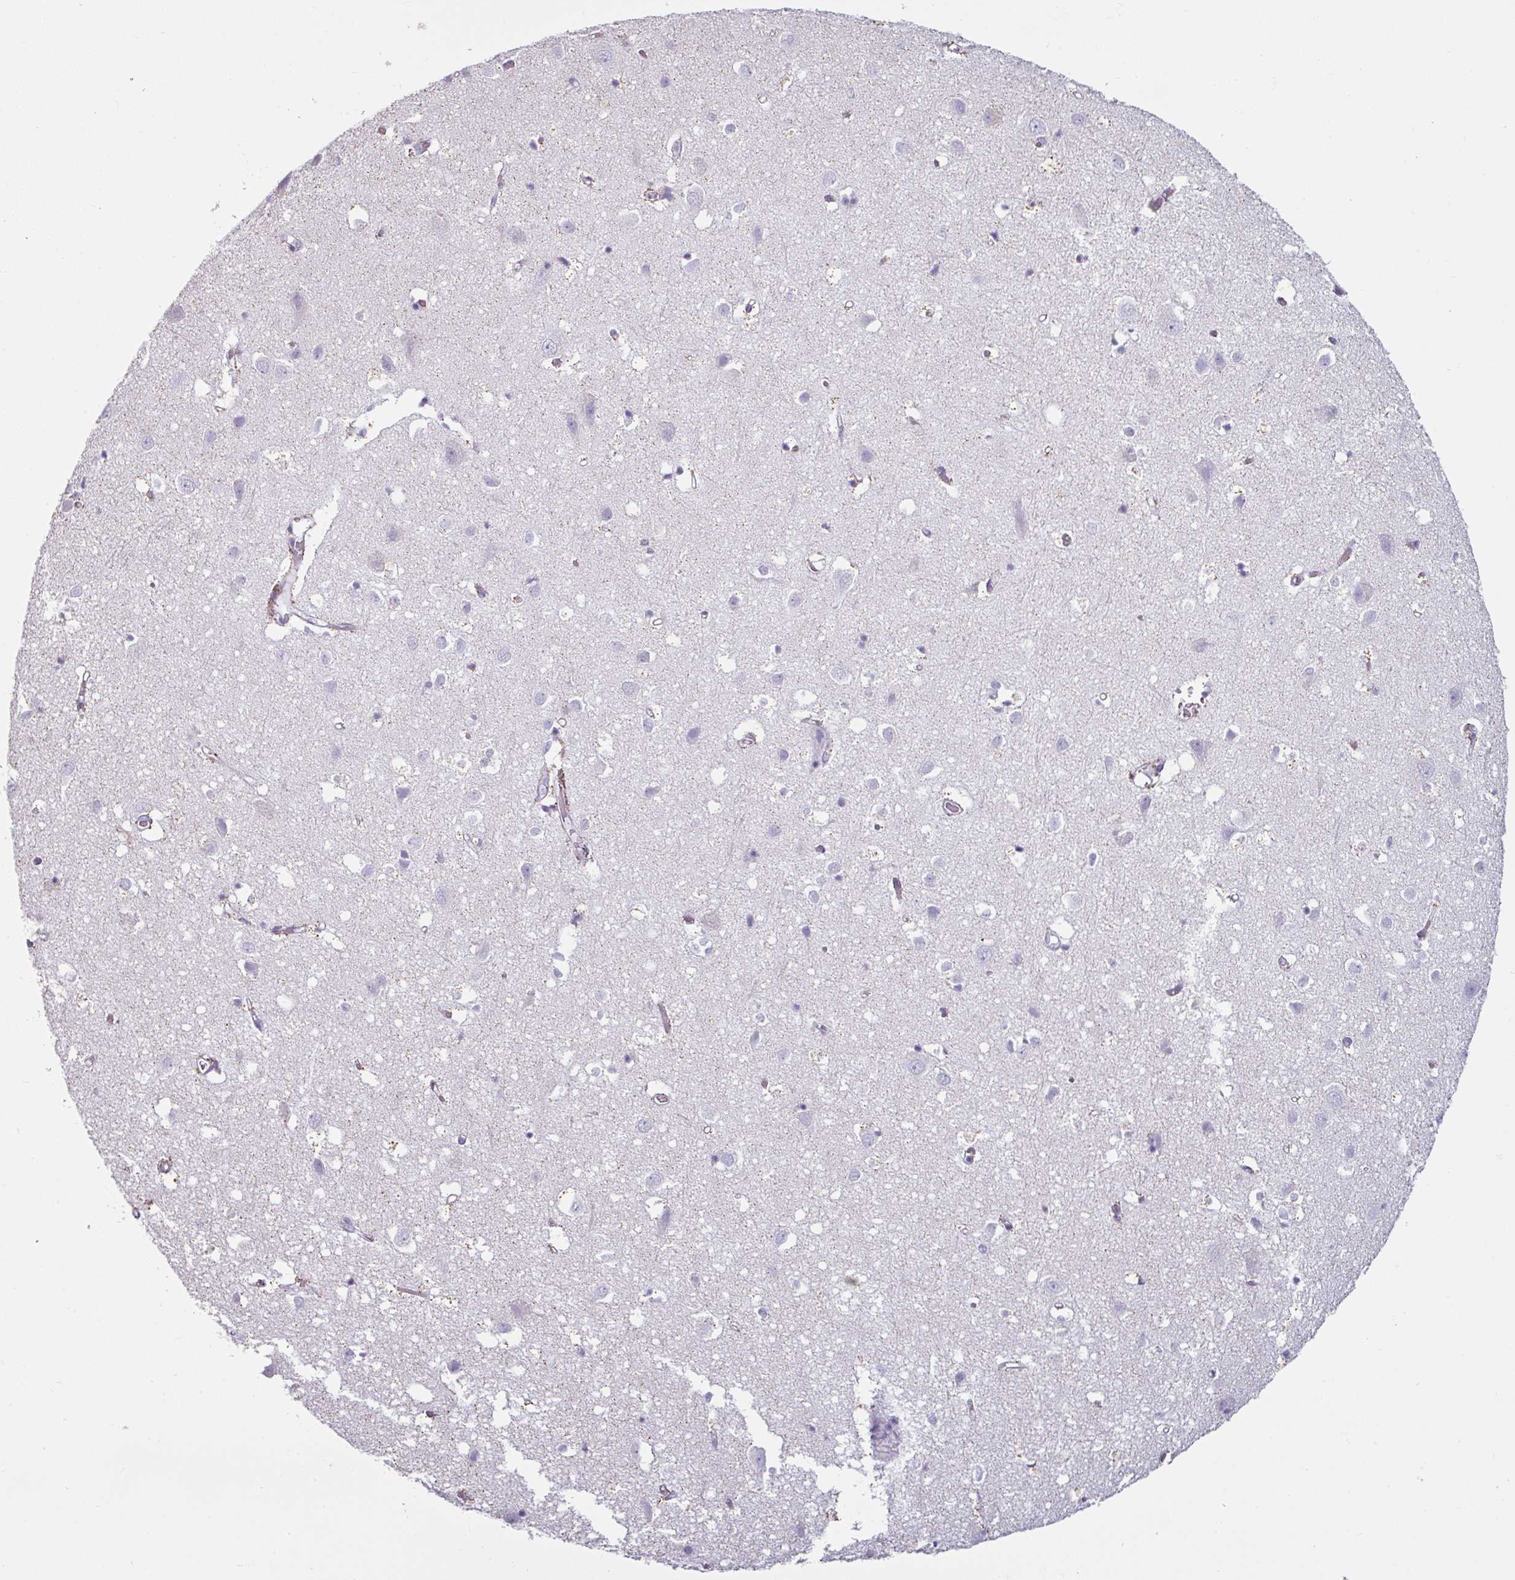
{"staining": {"intensity": "weak", "quantity": "<25%", "location": "cytoplasmic/membranous"}, "tissue": "cerebral cortex", "cell_type": "Endothelial cells", "image_type": "normal", "snomed": [{"axis": "morphology", "description": "Normal tissue, NOS"}, {"axis": "topography", "description": "Cerebral cortex"}], "caption": "Human cerebral cortex stained for a protein using immunohistochemistry demonstrates no expression in endothelial cells.", "gene": "CLCA1", "patient": {"sex": "male", "age": 70}}